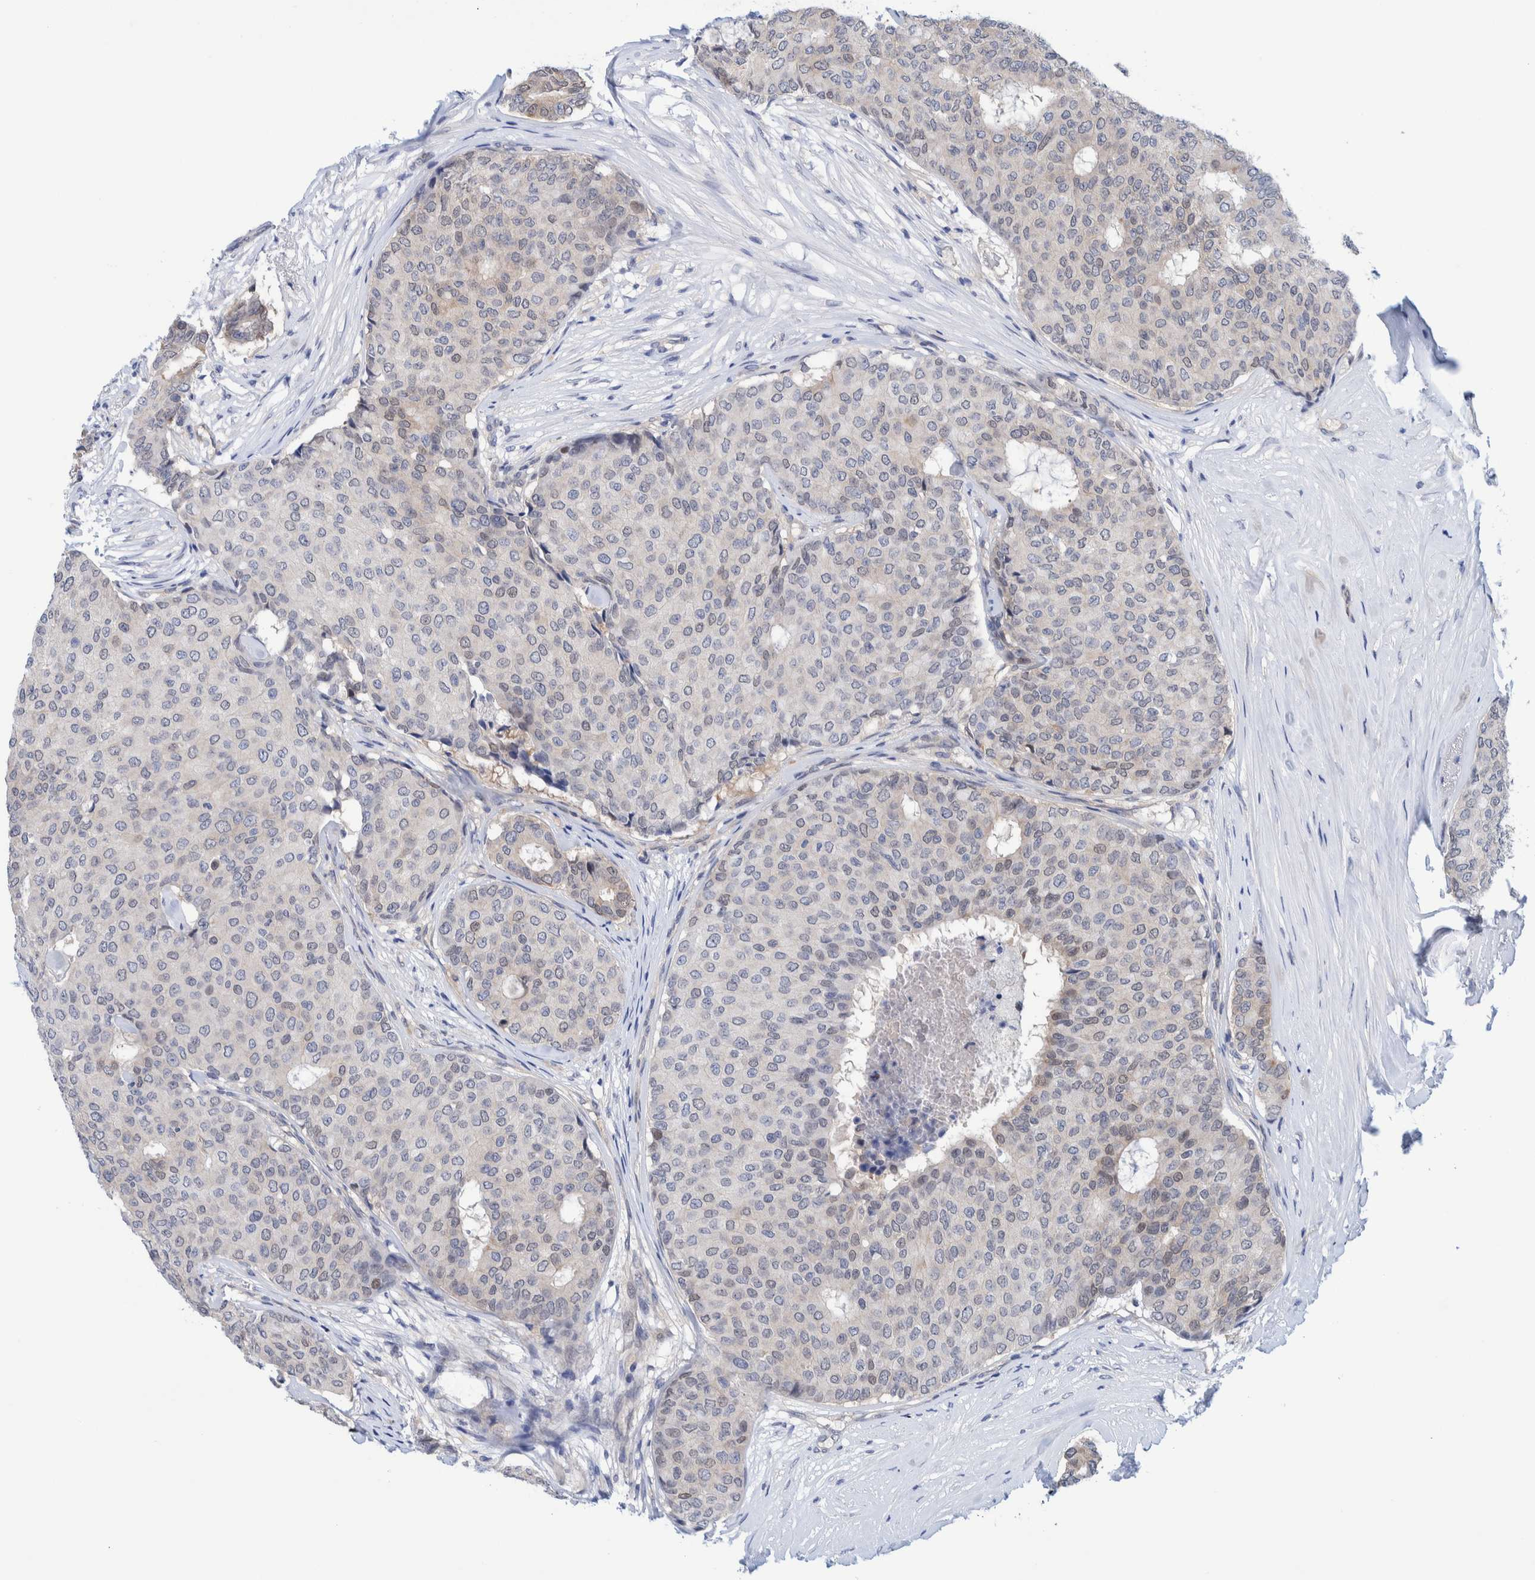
{"staining": {"intensity": "weak", "quantity": "<25%", "location": "nuclear"}, "tissue": "breast cancer", "cell_type": "Tumor cells", "image_type": "cancer", "snomed": [{"axis": "morphology", "description": "Duct carcinoma"}, {"axis": "topography", "description": "Breast"}], "caption": "DAB immunohistochemical staining of human breast cancer (invasive ductal carcinoma) displays no significant positivity in tumor cells. (Stains: DAB immunohistochemistry with hematoxylin counter stain, Microscopy: brightfield microscopy at high magnification).", "gene": "PFAS", "patient": {"sex": "female", "age": 75}}